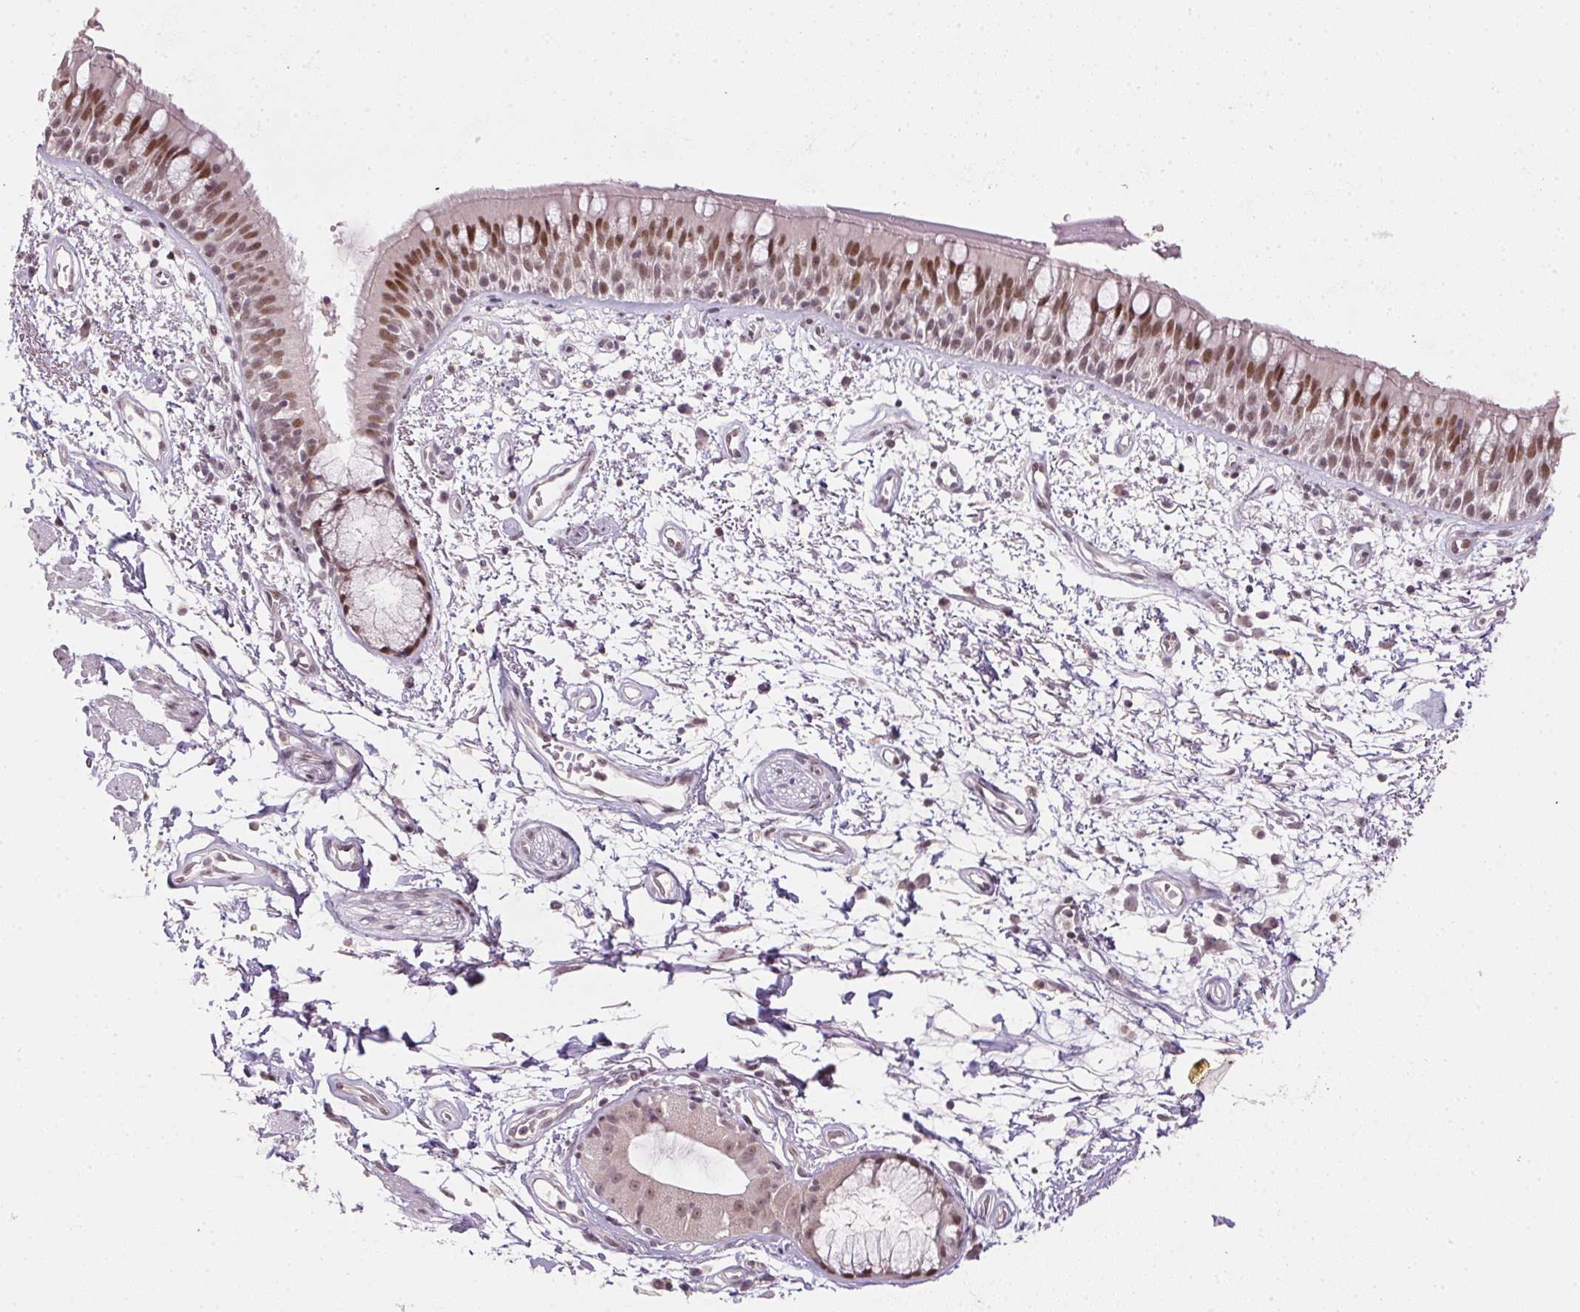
{"staining": {"intensity": "moderate", "quantity": ">75%", "location": "nuclear"}, "tissue": "bronchus", "cell_type": "Respiratory epithelial cells", "image_type": "normal", "snomed": [{"axis": "morphology", "description": "Normal tissue, NOS"}, {"axis": "morphology", "description": "Squamous cell carcinoma, NOS"}, {"axis": "topography", "description": "Cartilage tissue"}, {"axis": "topography", "description": "Bronchus"}, {"axis": "topography", "description": "Lung"}], "caption": "Protein expression analysis of unremarkable bronchus demonstrates moderate nuclear staining in about >75% of respiratory epithelial cells.", "gene": "KDM4D", "patient": {"sex": "male", "age": 66}}